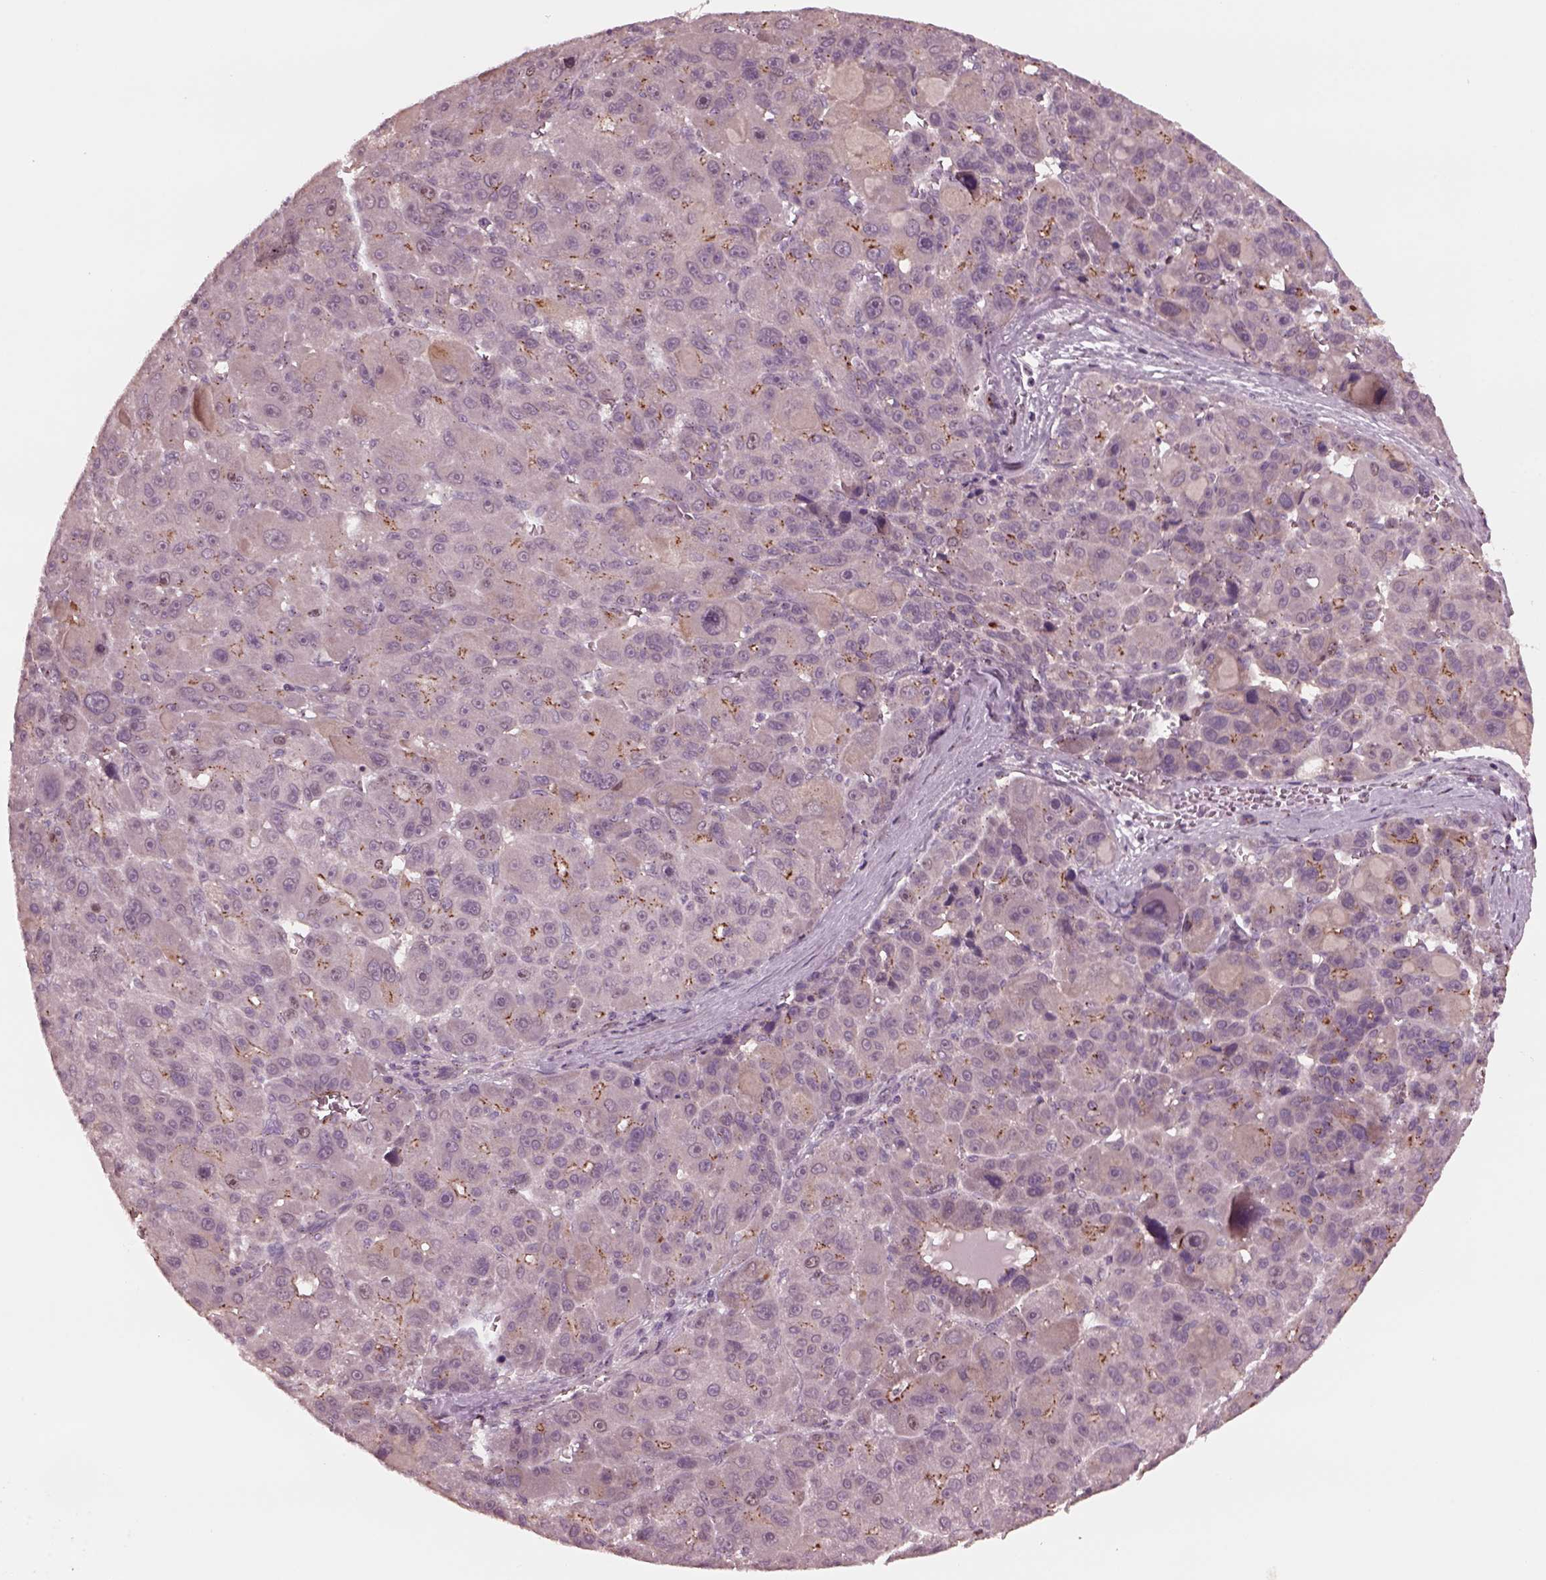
{"staining": {"intensity": "weak", "quantity": "<25%", "location": "cytoplasmic/membranous"}, "tissue": "liver cancer", "cell_type": "Tumor cells", "image_type": "cancer", "snomed": [{"axis": "morphology", "description": "Carcinoma, Hepatocellular, NOS"}, {"axis": "topography", "description": "Liver"}], "caption": "The immunohistochemistry histopathology image has no significant expression in tumor cells of liver cancer tissue. (DAB IHC visualized using brightfield microscopy, high magnification).", "gene": "SAXO1", "patient": {"sex": "male", "age": 76}}